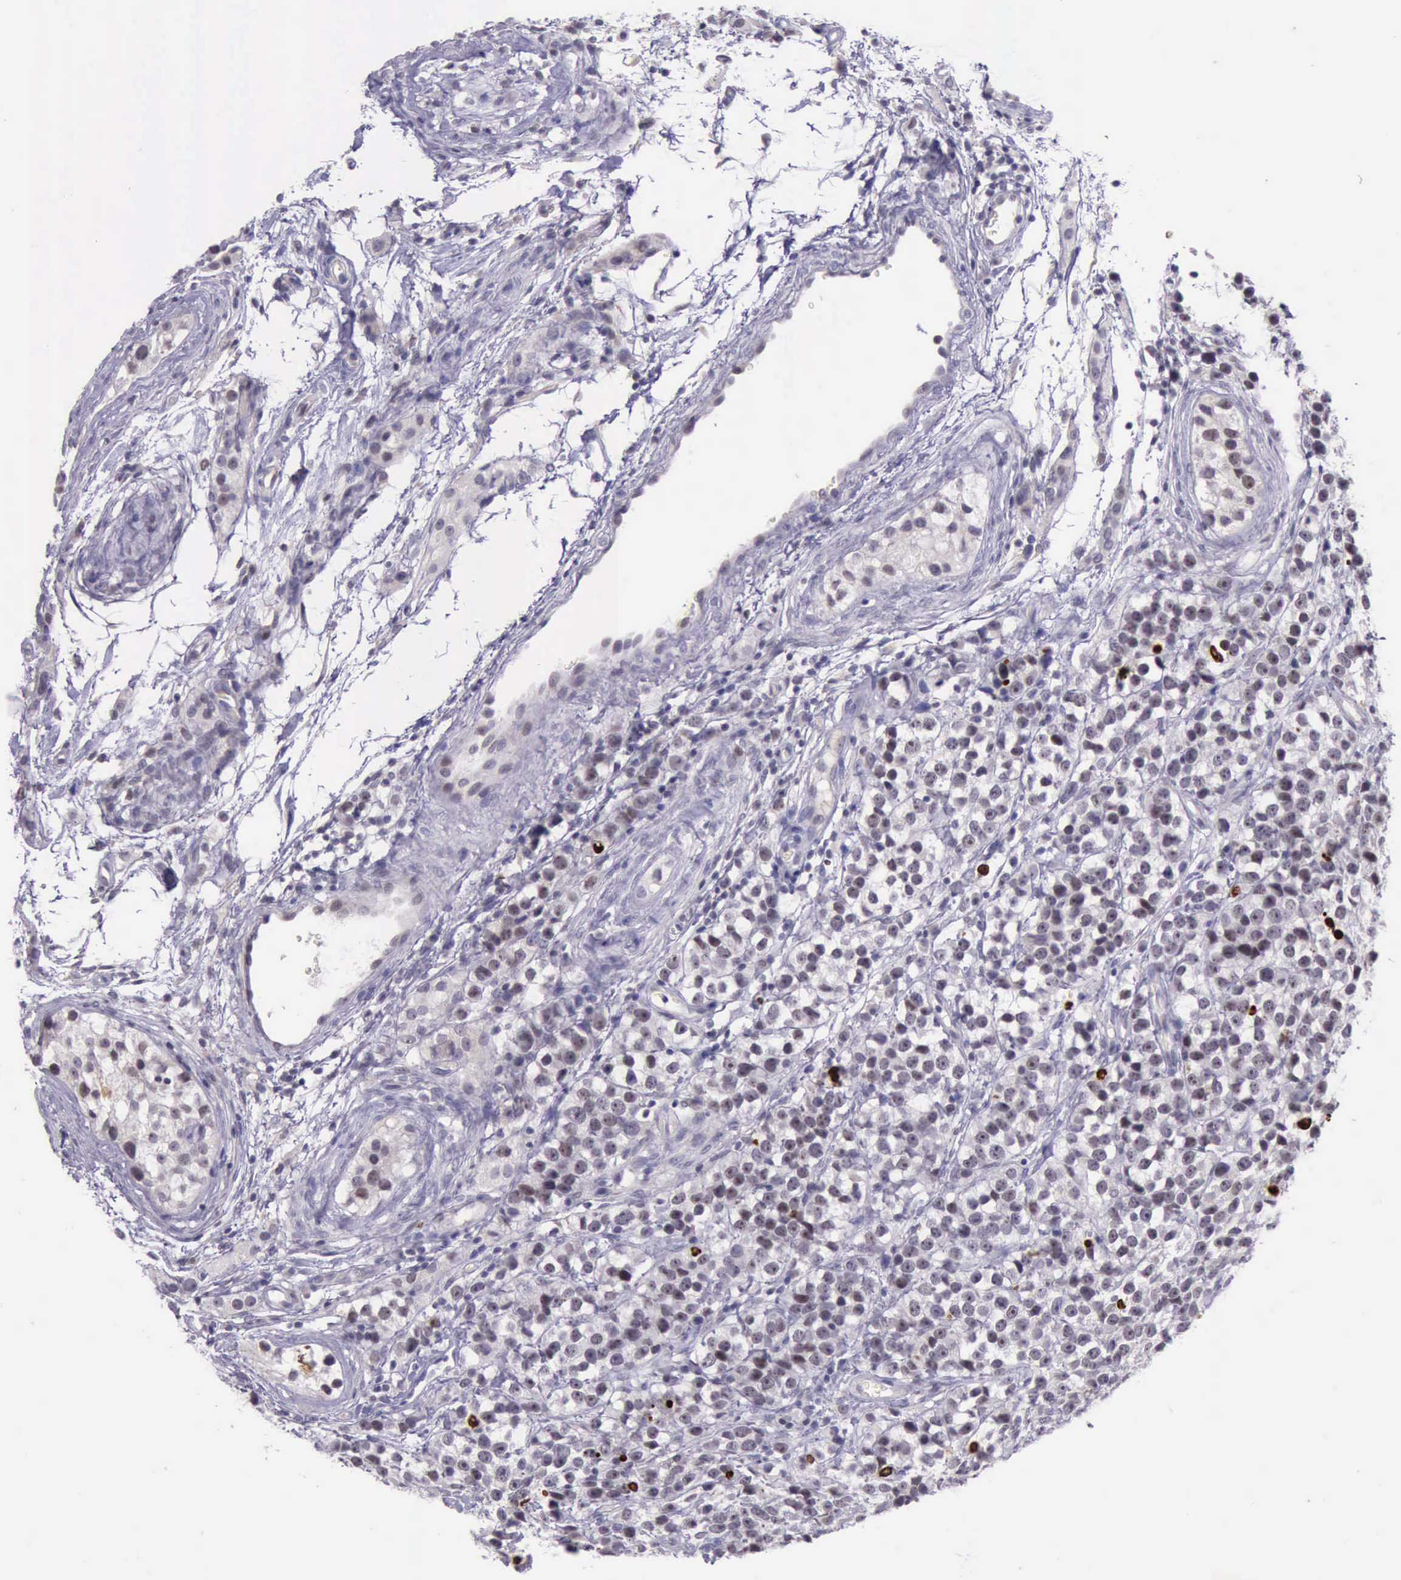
{"staining": {"intensity": "strong", "quantity": "<25%", "location": "nuclear"}, "tissue": "testis cancer", "cell_type": "Tumor cells", "image_type": "cancer", "snomed": [{"axis": "morphology", "description": "Seminoma, NOS"}, {"axis": "topography", "description": "Testis"}], "caption": "An immunohistochemistry (IHC) micrograph of tumor tissue is shown. Protein staining in brown highlights strong nuclear positivity in testis cancer (seminoma) within tumor cells.", "gene": "PARP1", "patient": {"sex": "male", "age": 25}}